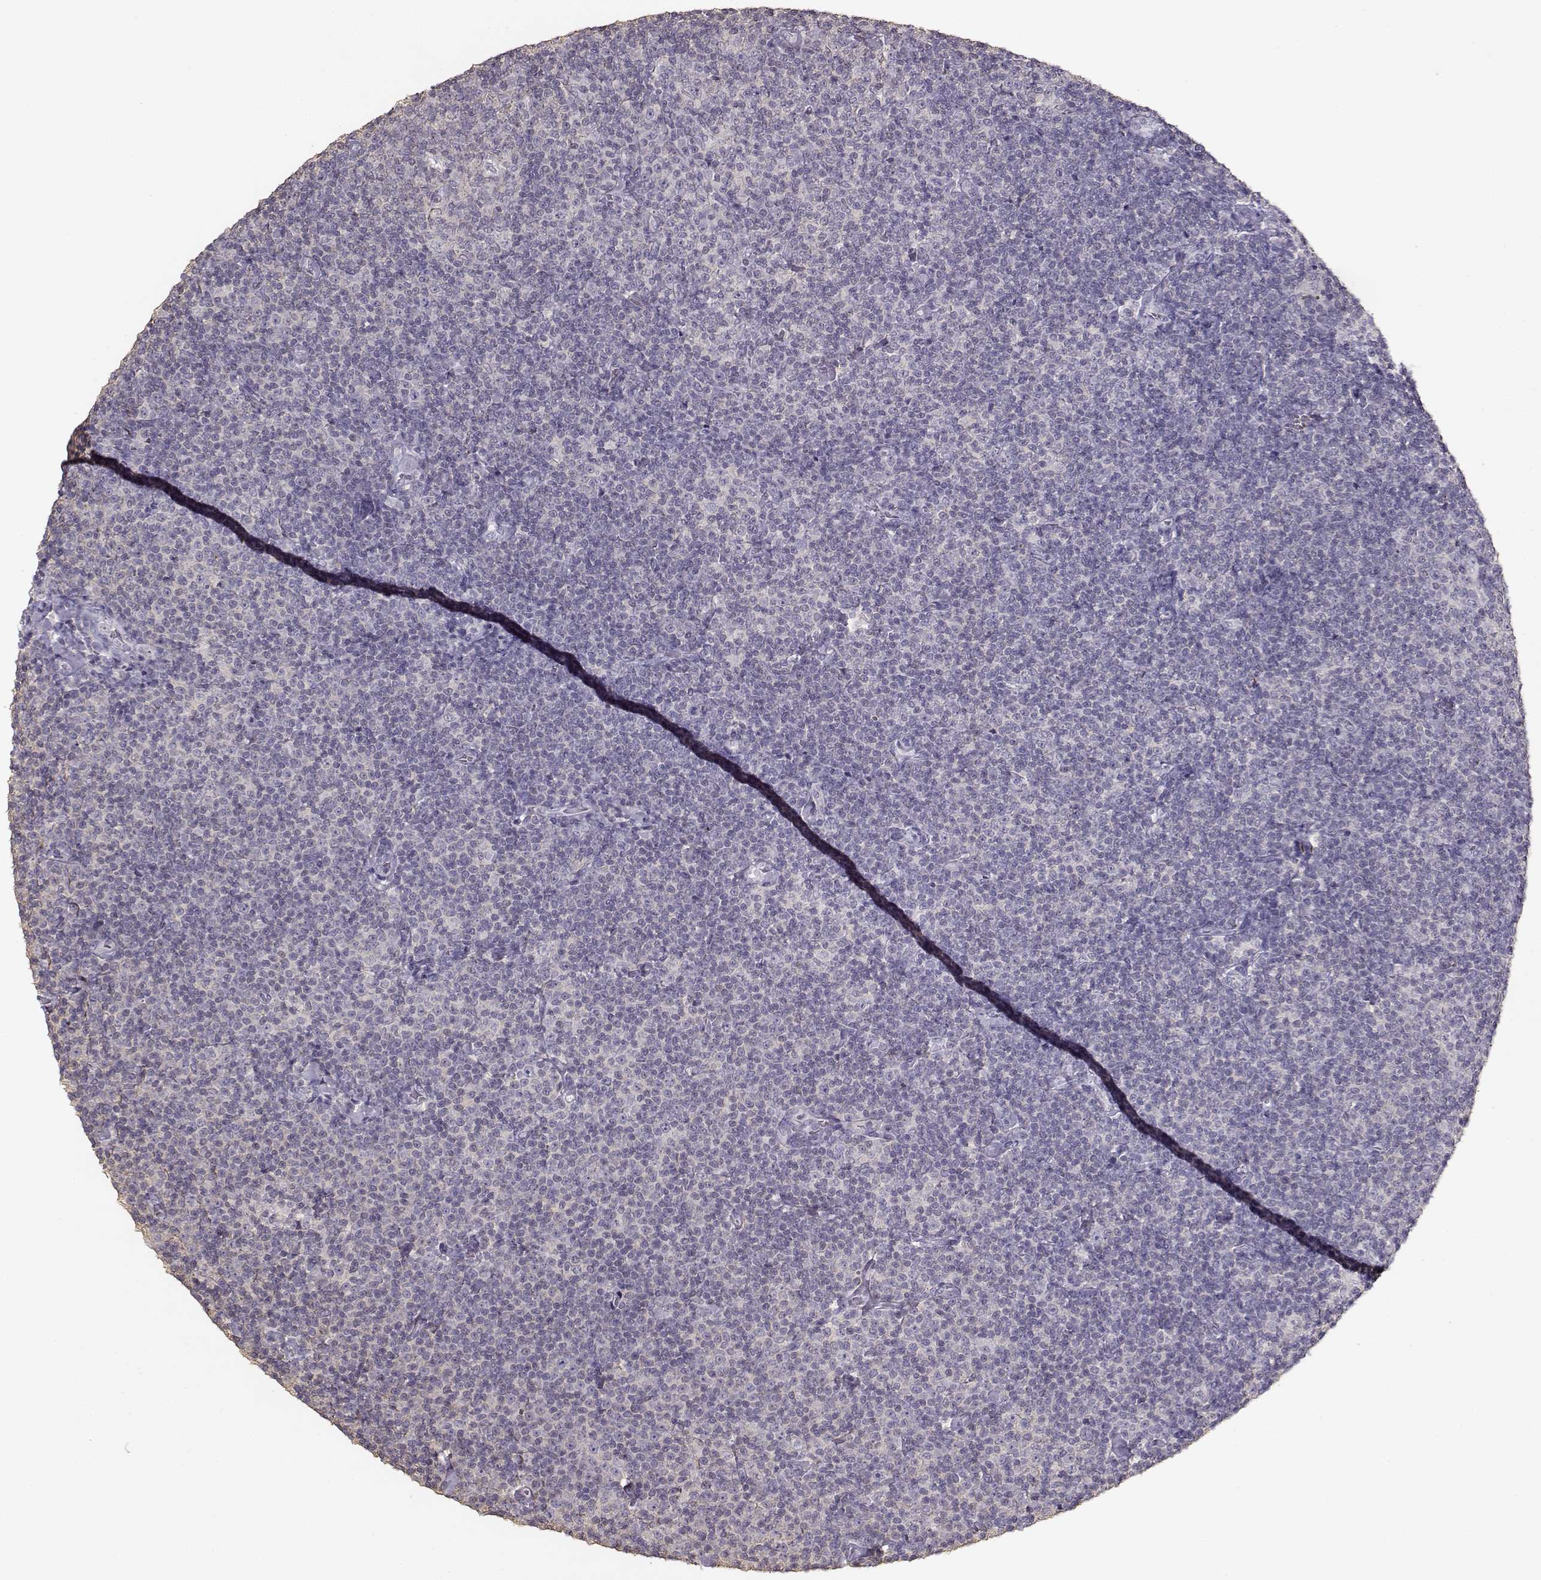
{"staining": {"intensity": "negative", "quantity": "none", "location": "none"}, "tissue": "lymphoma", "cell_type": "Tumor cells", "image_type": "cancer", "snomed": [{"axis": "morphology", "description": "Malignant lymphoma, non-Hodgkin's type, Low grade"}, {"axis": "topography", "description": "Lymph node"}], "caption": "This image is of malignant lymphoma, non-Hodgkin's type (low-grade) stained with immunohistochemistry to label a protein in brown with the nuclei are counter-stained blue. There is no expression in tumor cells.", "gene": "UROC1", "patient": {"sex": "male", "age": 81}}